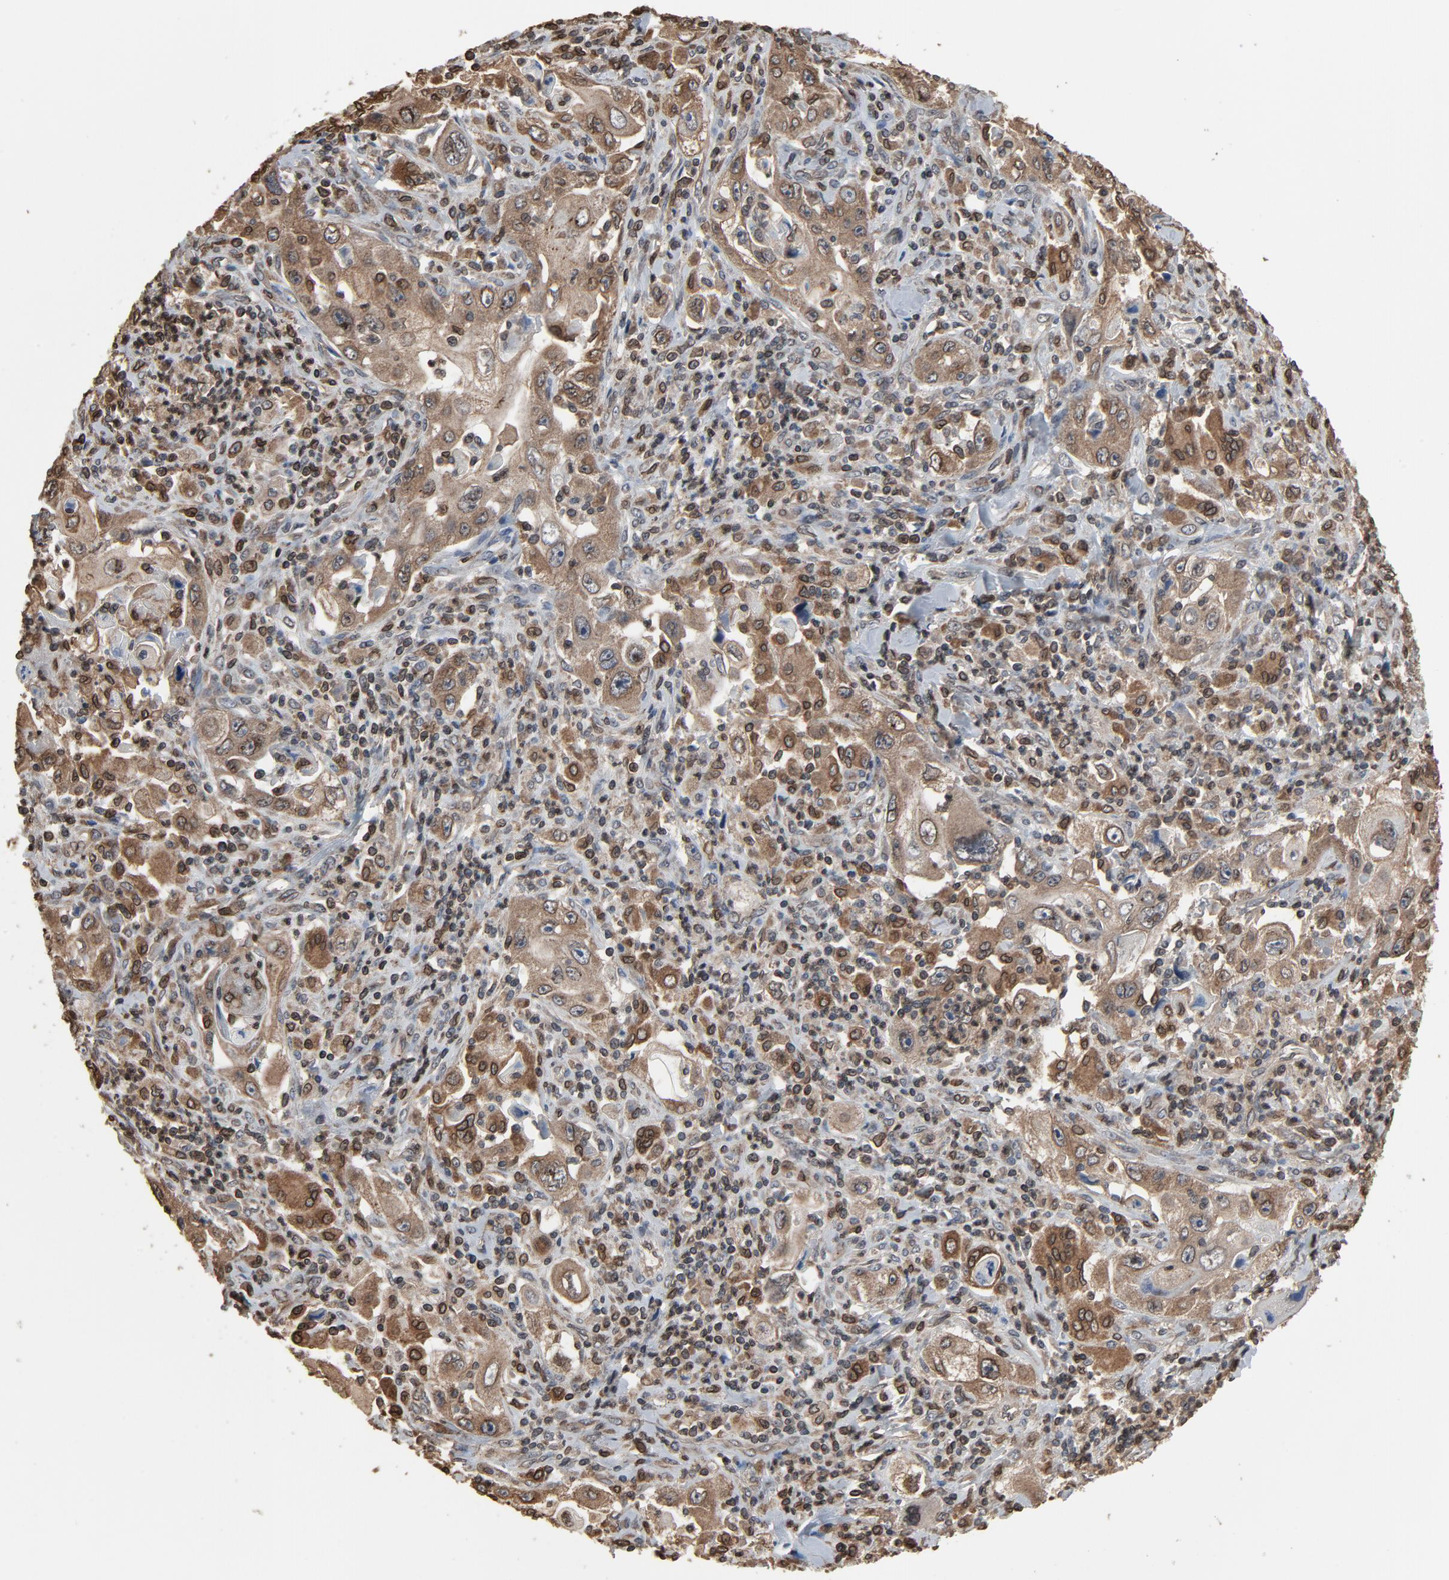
{"staining": {"intensity": "weak", "quantity": ">75%", "location": "cytoplasmic/membranous"}, "tissue": "pancreatic cancer", "cell_type": "Tumor cells", "image_type": "cancer", "snomed": [{"axis": "morphology", "description": "Adenocarcinoma, NOS"}, {"axis": "topography", "description": "Pancreas"}], "caption": "Immunohistochemical staining of pancreatic cancer shows low levels of weak cytoplasmic/membranous staining in approximately >75% of tumor cells.", "gene": "UBE2D1", "patient": {"sex": "male", "age": 70}}